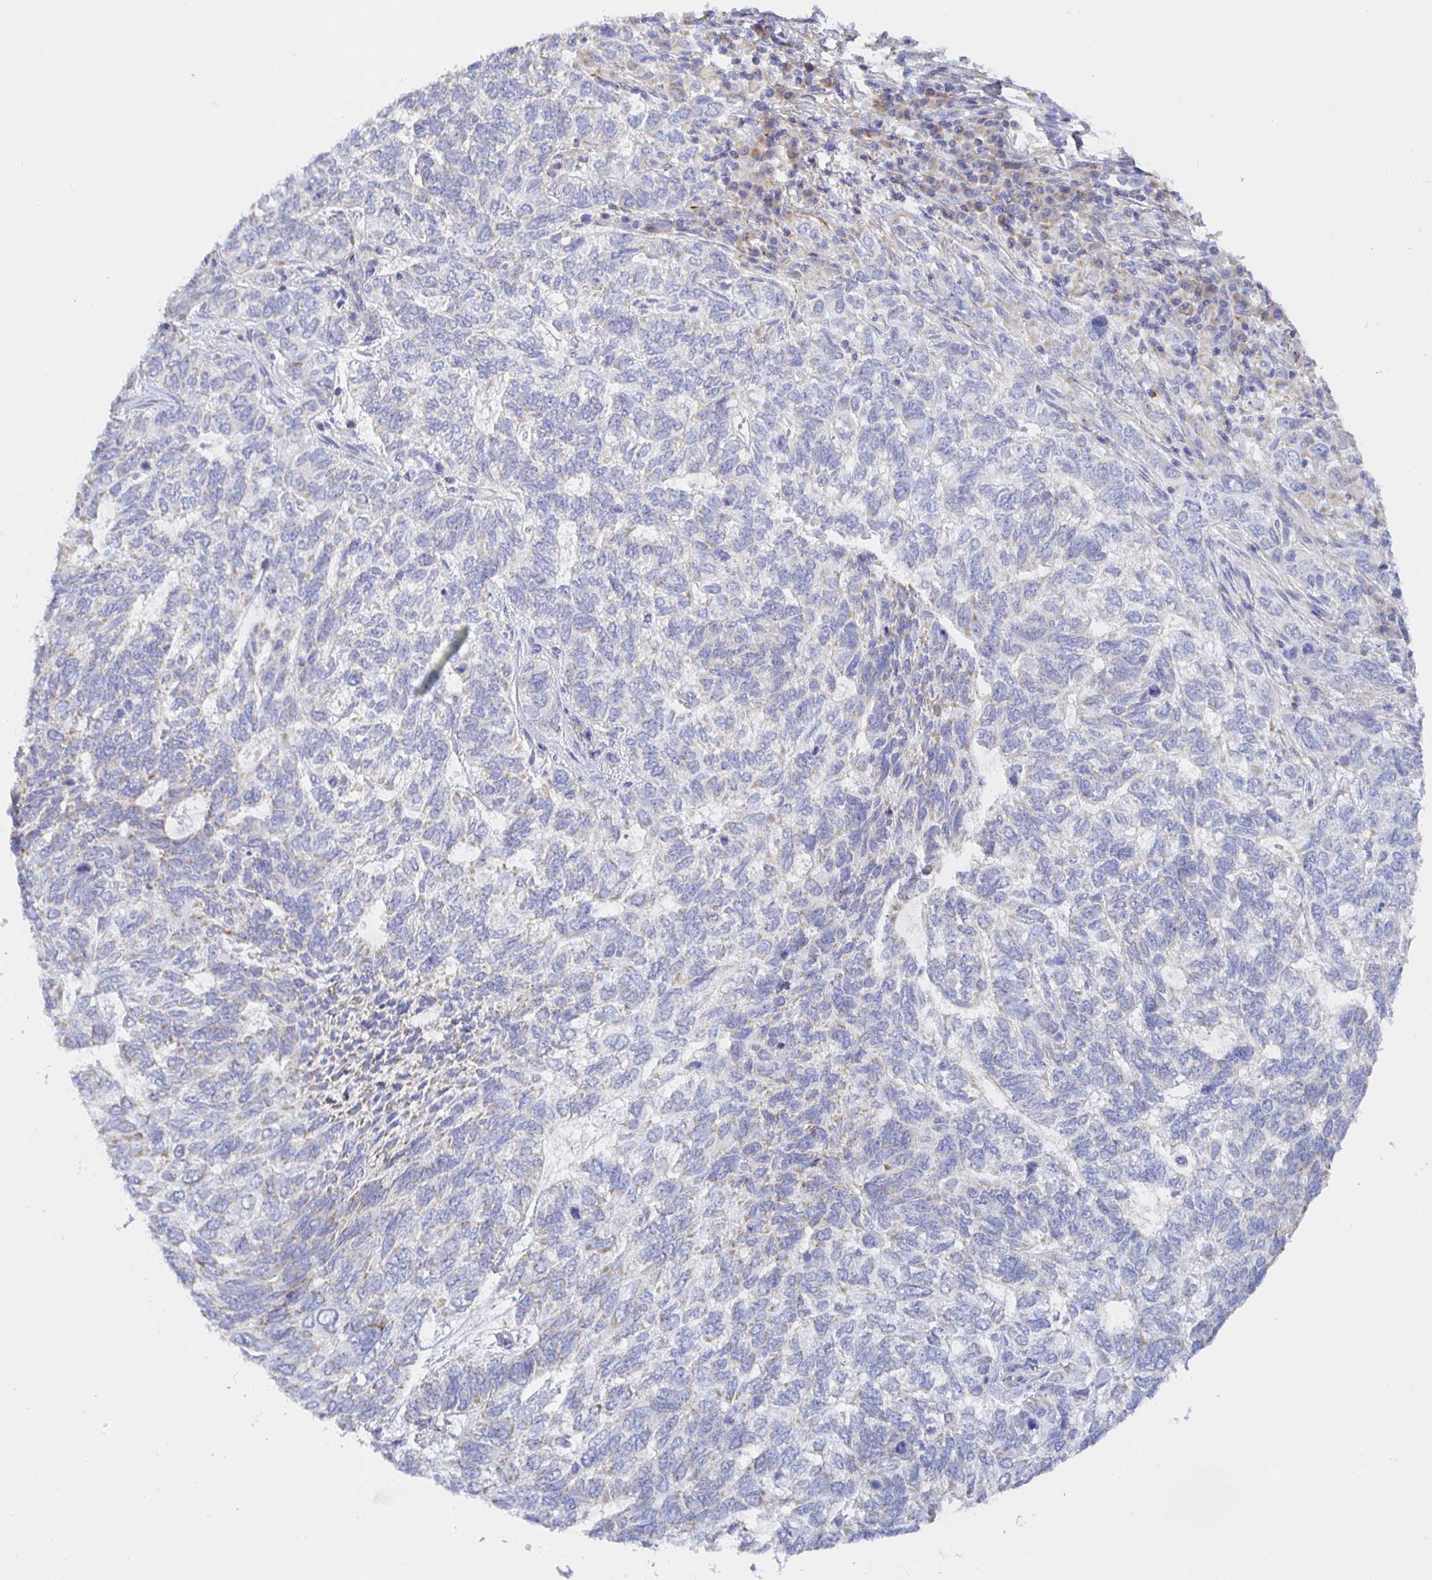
{"staining": {"intensity": "weak", "quantity": "<25%", "location": "cytoplasmic/membranous"}, "tissue": "skin cancer", "cell_type": "Tumor cells", "image_type": "cancer", "snomed": [{"axis": "morphology", "description": "Basal cell carcinoma"}, {"axis": "topography", "description": "Skin"}], "caption": "DAB (3,3'-diaminobenzidine) immunohistochemical staining of skin cancer (basal cell carcinoma) displays no significant staining in tumor cells. Brightfield microscopy of immunohistochemistry stained with DAB (brown) and hematoxylin (blue), captured at high magnification.", "gene": "SYNGR4", "patient": {"sex": "female", "age": 65}}